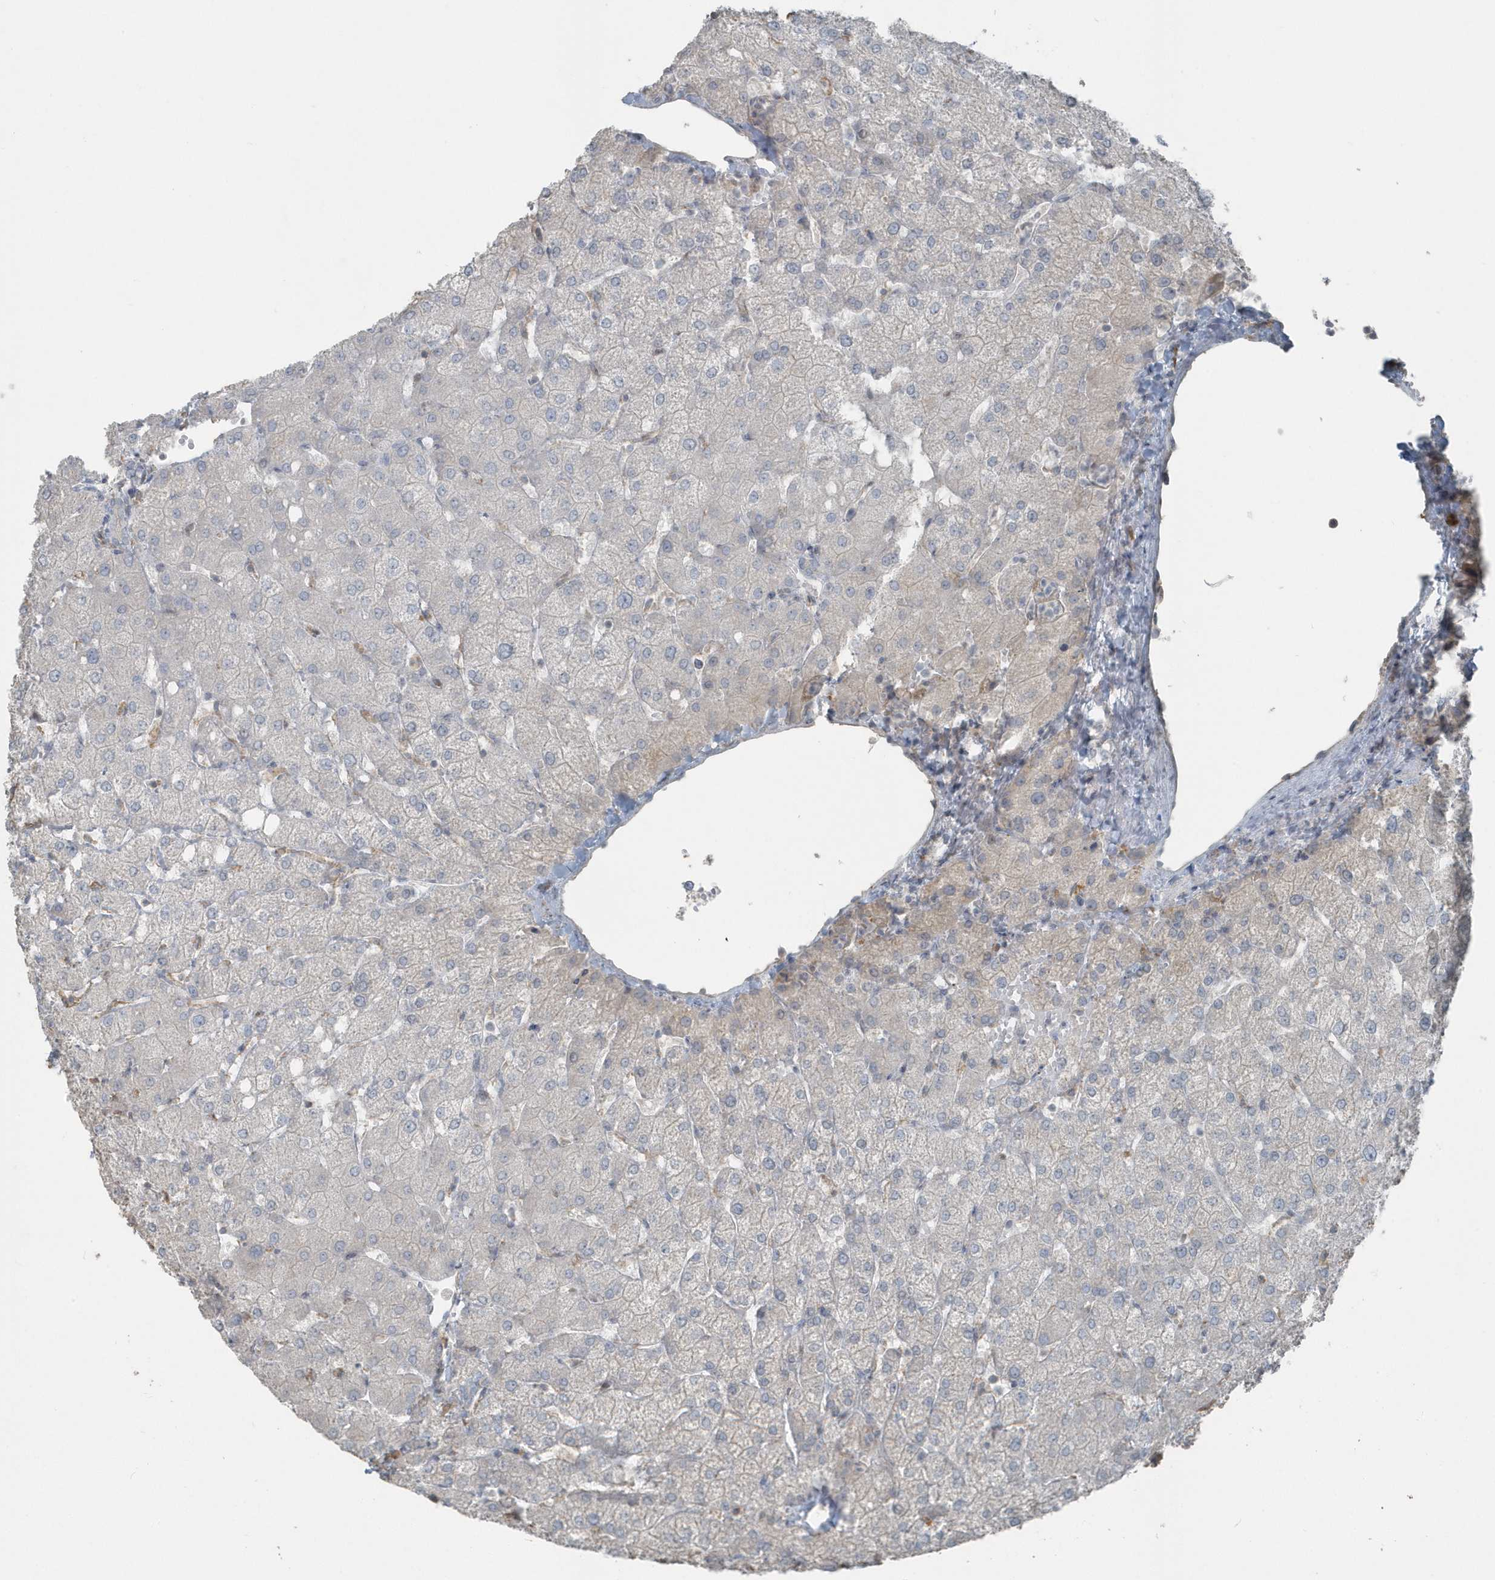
{"staining": {"intensity": "negative", "quantity": "none", "location": "none"}, "tissue": "liver", "cell_type": "Cholangiocytes", "image_type": "normal", "snomed": [{"axis": "morphology", "description": "Normal tissue, NOS"}, {"axis": "topography", "description": "Liver"}], "caption": "High power microscopy micrograph of an IHC micrograph of benign liver, revealing no significant positivity in cholangiocytes.", "gene": "ACTC1", "patient": {"sex": "female", "age": 54}}